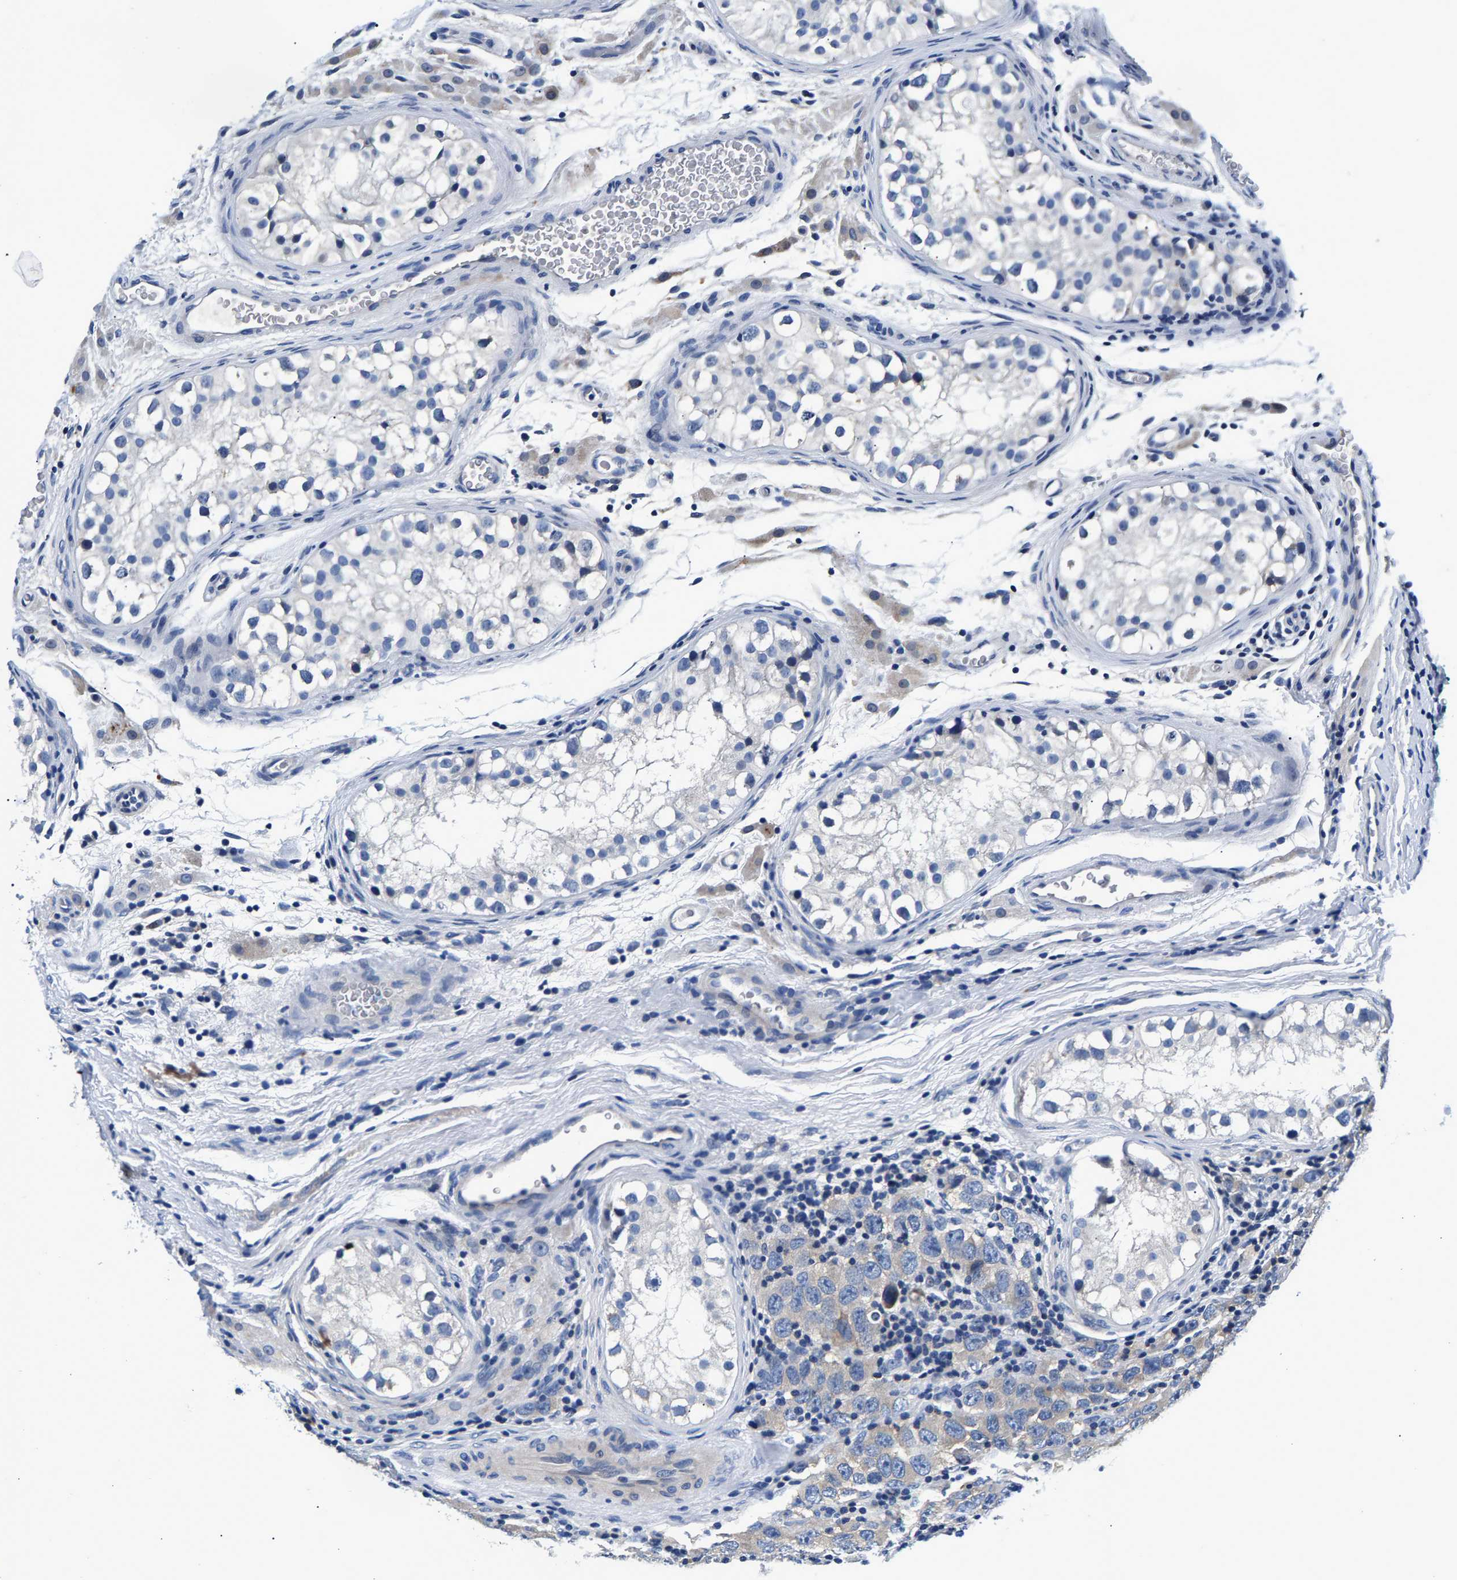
{"staining": {"intensity": "weak", "quantity": "25%-75%", "location": "cytoplasmic/membranous"}, "tissue": "testis cancer", "cell_type": "Tumor cells", "image_type": "cancer", "snomed": [{"axis": "morphology", "description": "Carcinoma, Embryonal, NOS"}, {"axis": "topography", "description": "Testis"}], "caption": "This histopathology image displays immunohistochemistry staining of testis cancer (embryonal carcinoma), with low weak cytoplasmic/membranous positivity in approximately 25%-75% of tumor cells.", "gene": "P2RY4", "patient": {"sex": "male", "age": 21}}